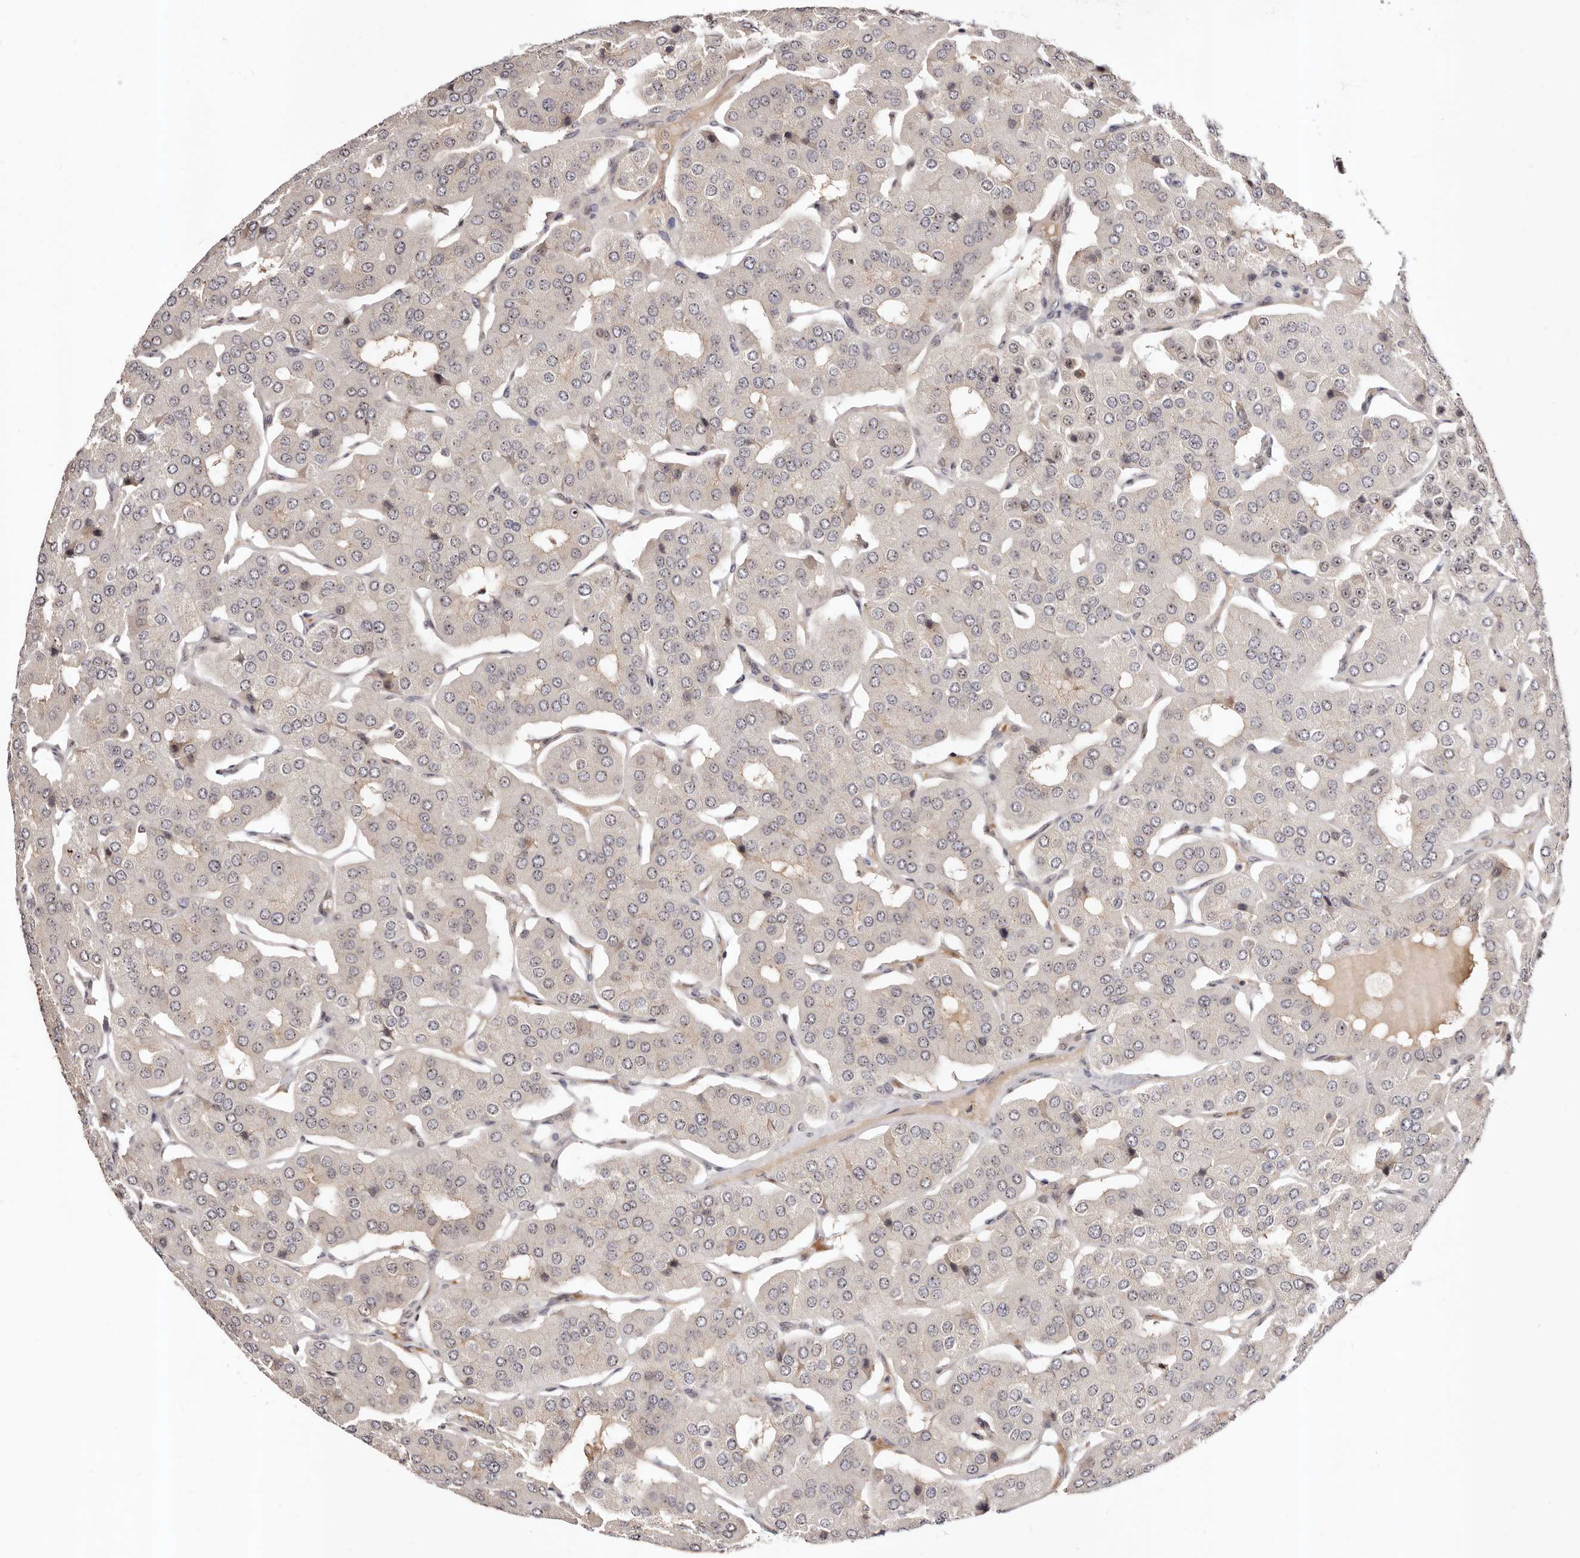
{"staining": {"intensity": "negative", "quantity": "none", "location": "none"}, "tissue": "parathyroid gland", "cell_type": "Glandular cells", "image_type": "normal", "snomed": [{"axis": "morphology", "description": "Normal tissue, NOS"}, {"axis": "morphology", "description": "Adenoma, NOS"}, {"axis": "topography", "description": "Parathyroid gland"}], "caption": "Immunohistochemical staining of unremarkable human parathyroid gland displays no significant staining in glandular cells.", "gene": "APOL6", "patient": {"sex": "female", "age": 86}}